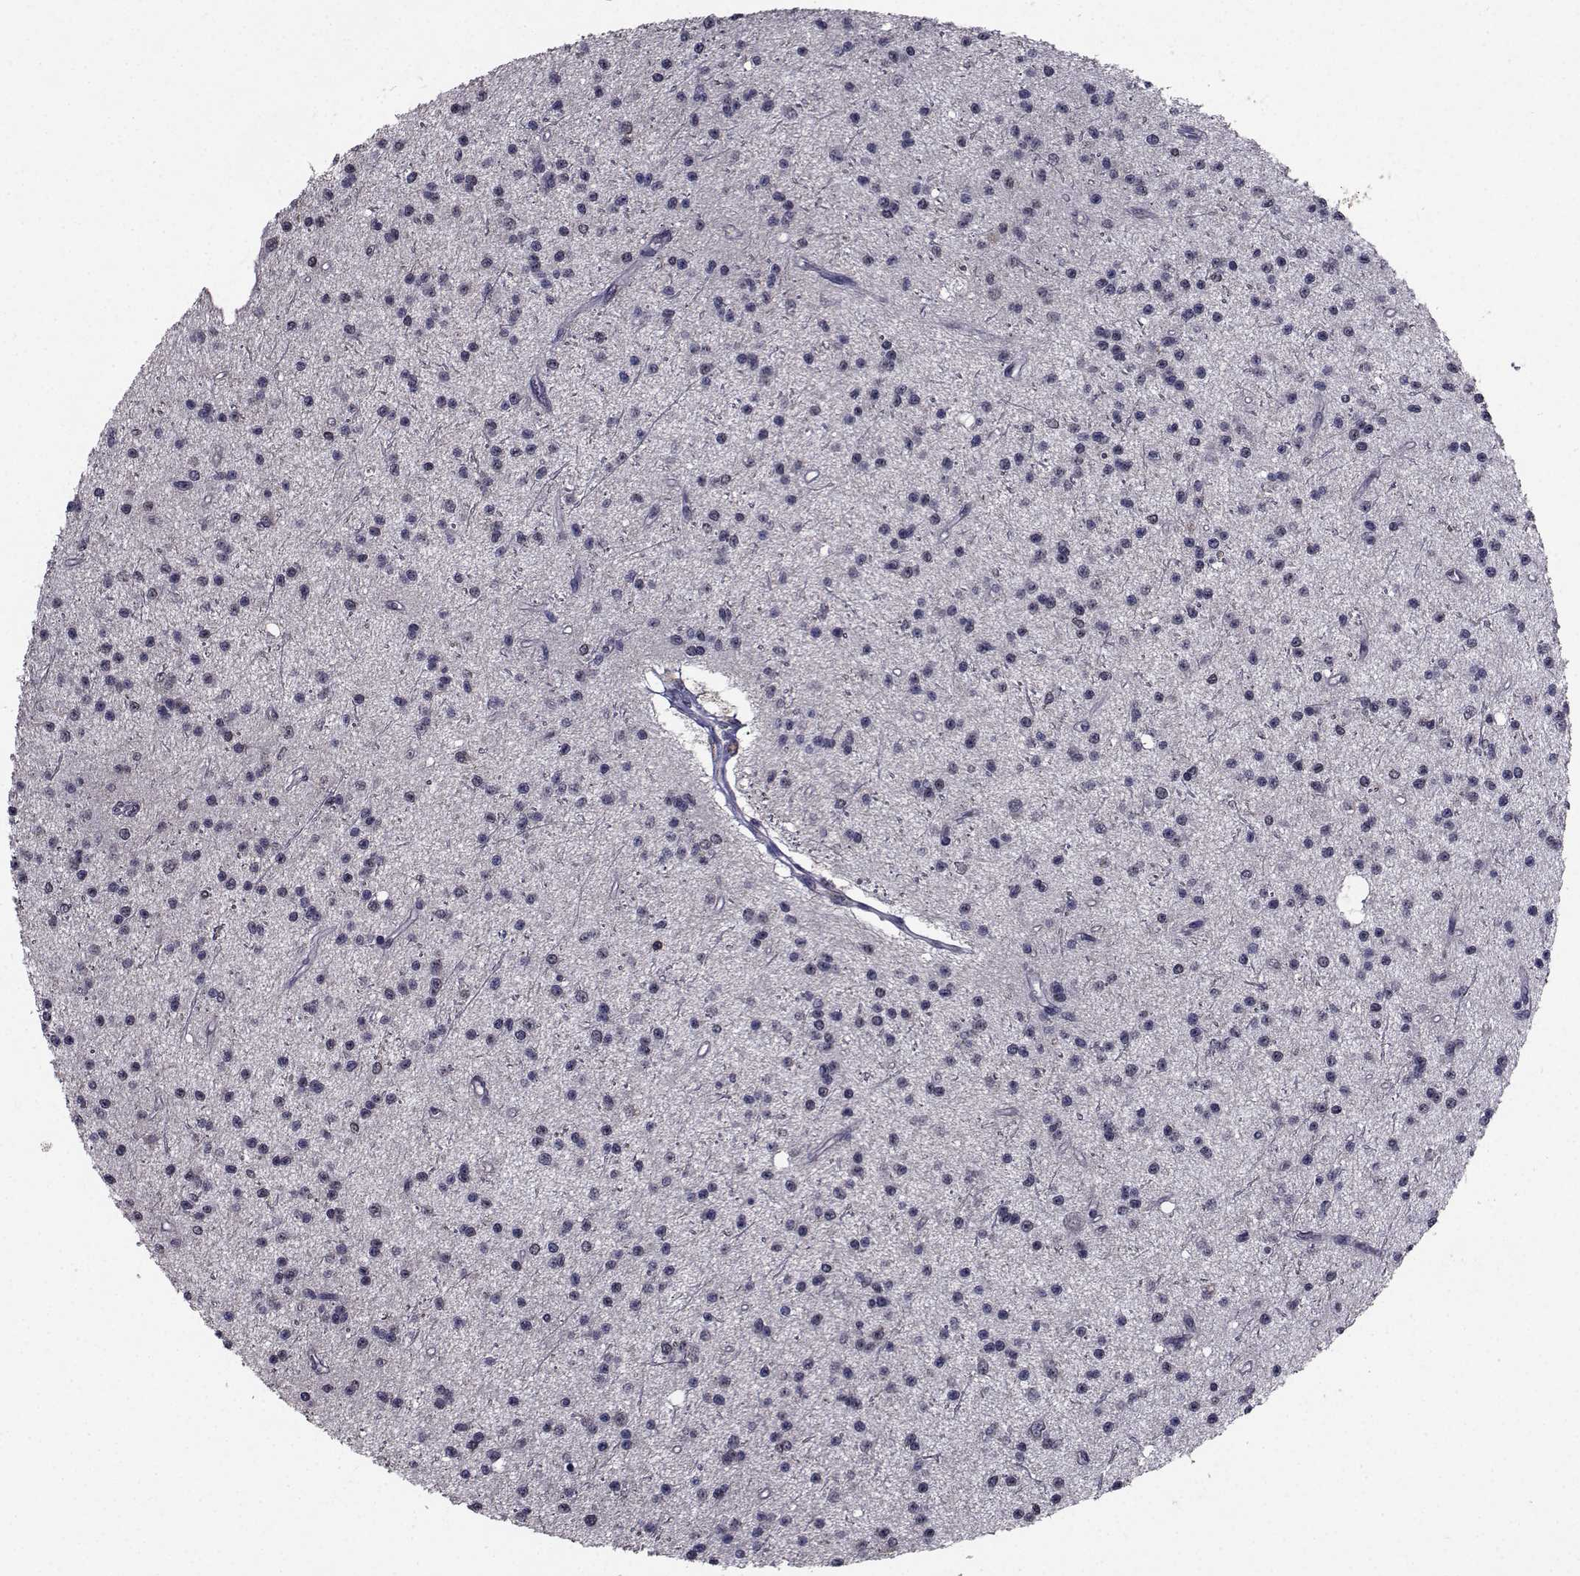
{"staining": {"intensity": "negative", "quantity": "none", "location": "none"}, "tissue": "glioma", "cell_type": "Tumor cells", "image_type": "cancer", "snomed": [{"axis": "morphology", "description": "Glioma, malignant, Low grade"}, {"axis": "topography", "description": "Brain"}], "caption": "This micrograph is of malignant low-grade glioma stained with immunohistochemistry to label a protein in brown with the nuclei are counter-stained blue. There is no expression in tumor cells.", "gene": "CYP2S1", "patient": {"sex": "male", "age": 27}}